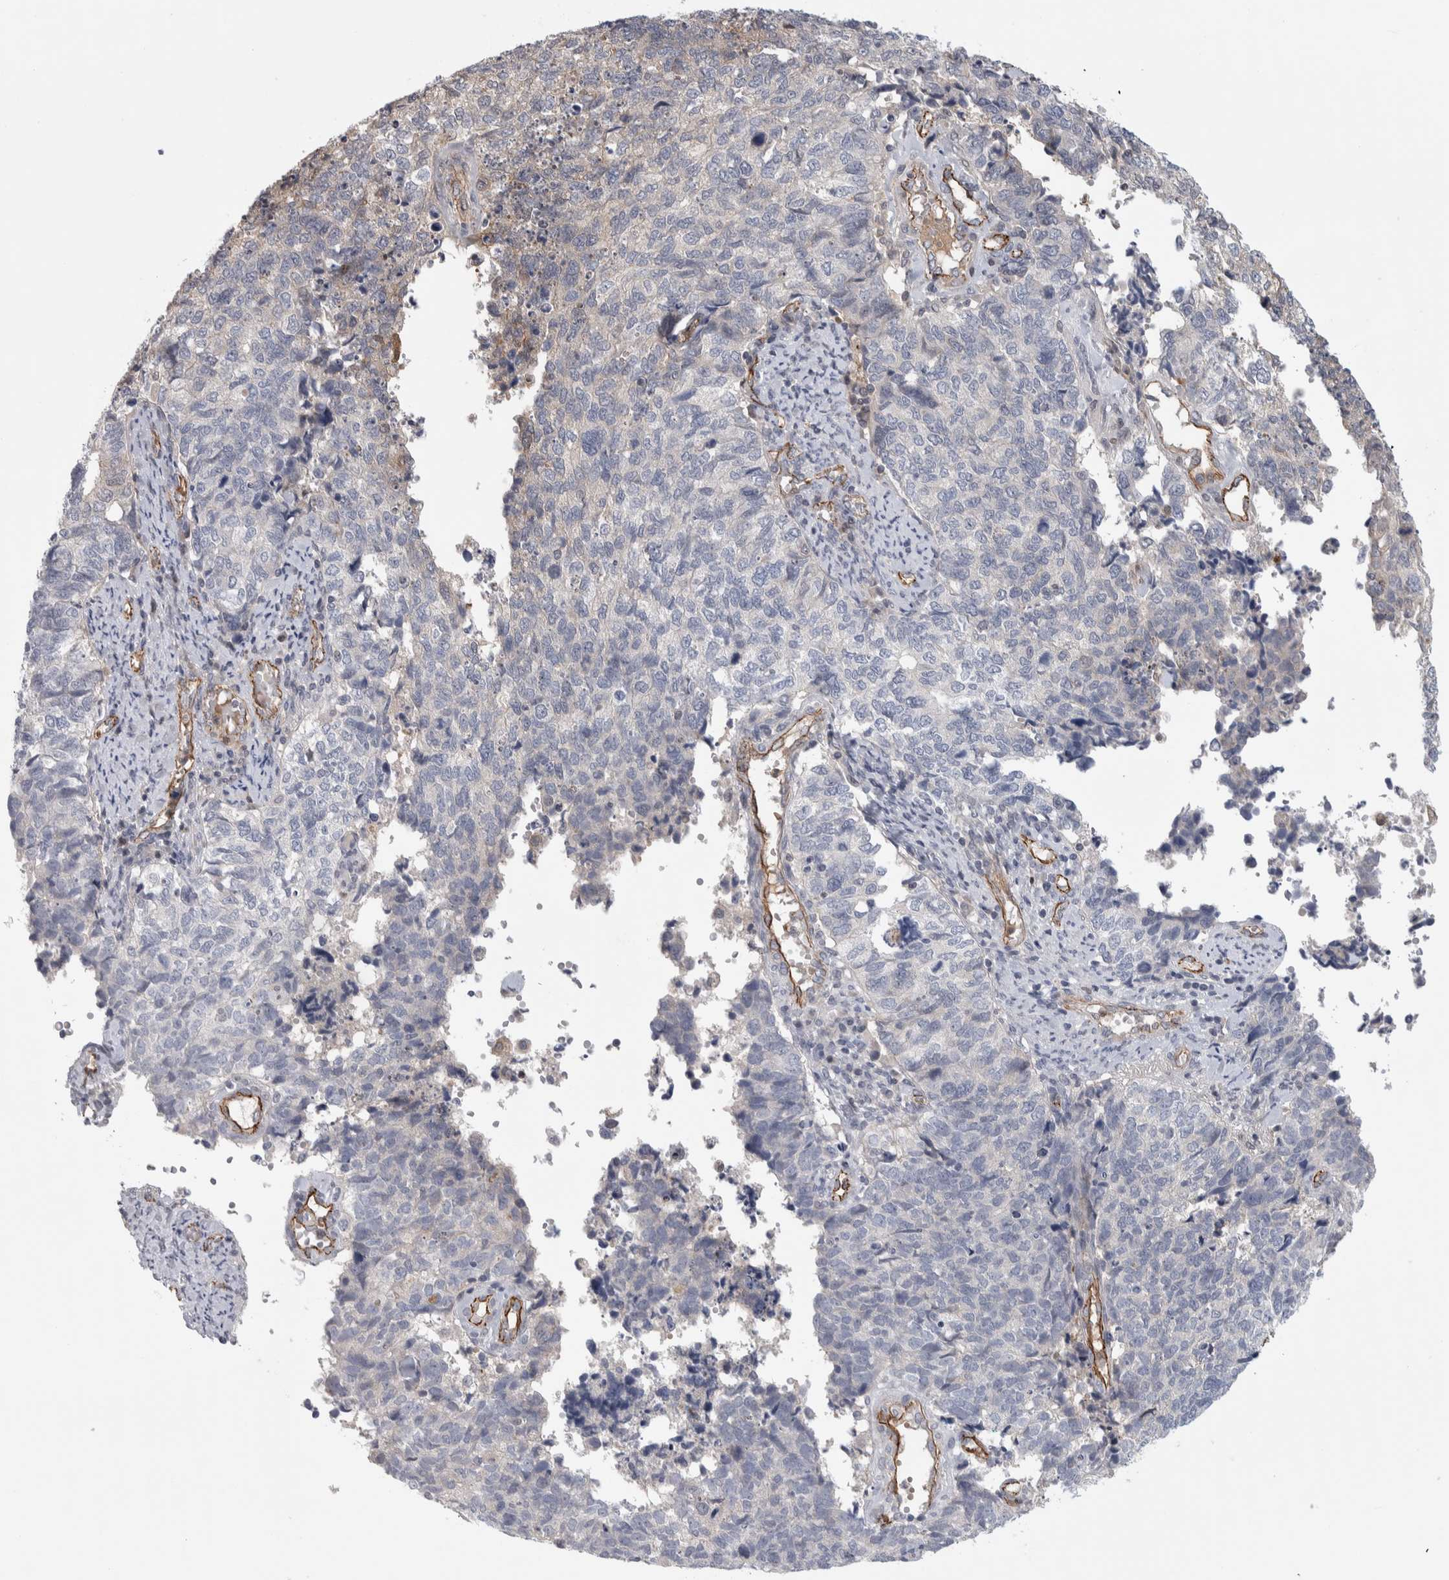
{"staining": {"intensity": "negative", "quantity": "none", "location": "none"}, "tissue": "cervical cancer", "cell_type": "Tumor cells", "image_type": "cancer", "snomed": [{"axis": "morphology", "description": "Squamous cell carcinoma, NOS"}, {"axis": "topography", "description": "Cervix"}], "caption": "This is an immunohistochemistry (IHC) photomicrograph of human squamous cell carcinoma (cervical). There is no positivity in tumor cells.", "gene": "ZNF862", "patient": {"sex": "female", "age": 63}}